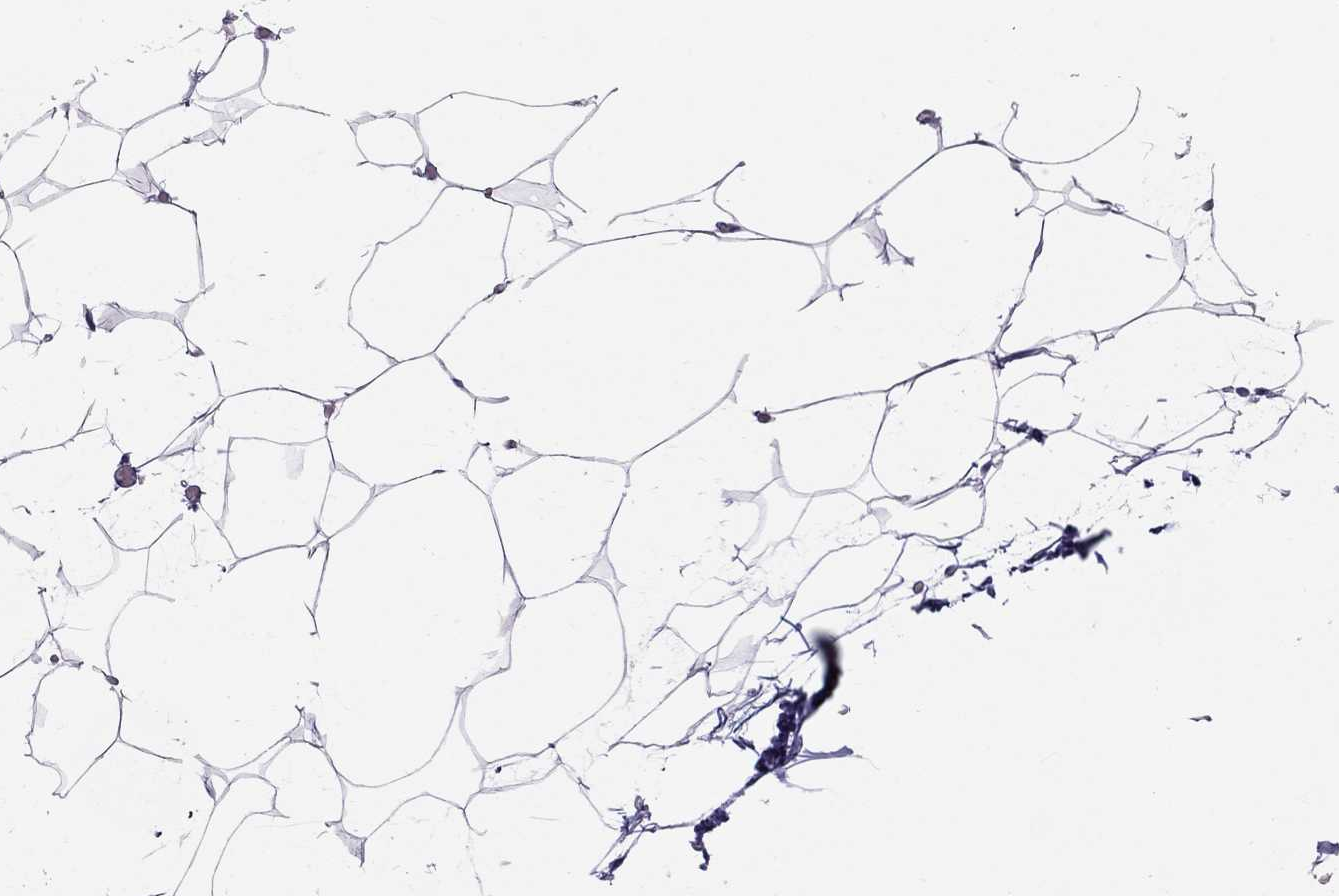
{"staining": {"intensity": "negative", "quantity": "none", "location": "none"}, "tissue": "adipose tissue", "cell_type": "Adipocytes", "image_type": "normal", "snomed": [{"axis": "morphology", "description": "Normal tissue, NOS"}, {"axis": "topography", "description": "Adipose tissue"}], "caption": "IHC micrograph of benign human adipose tissue stained for a protein (brown), which displays no expression in adipocytes. (Brightfield microscopy of DAB (3,3'-diaminobenzidine) immunohistochemistry at high magnification).", "gene": "SLAMF1", "patient": {"sex": "male", "age": 57}}